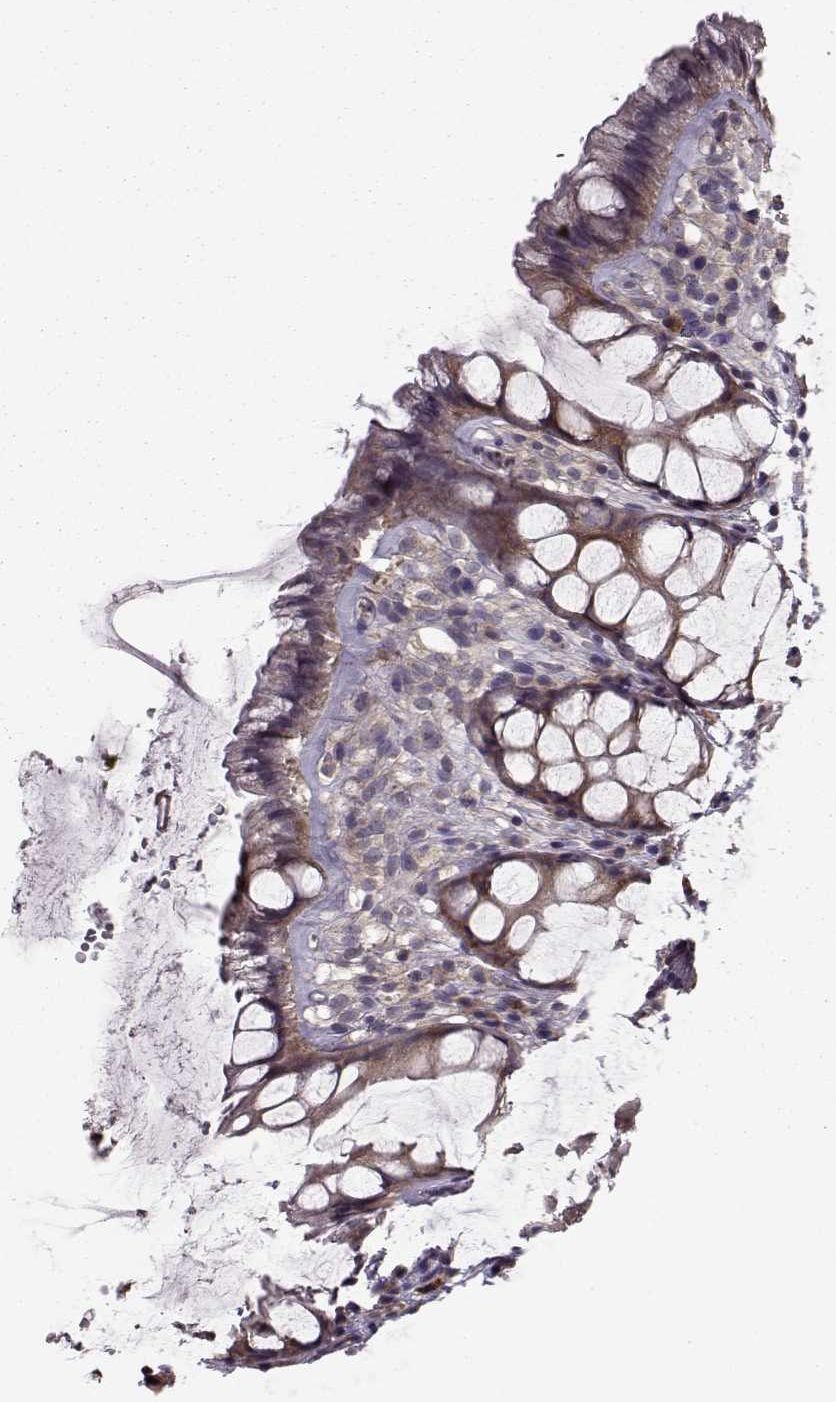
{"staining": {"intensity": "weak", "quantity": ">75%", "location": "cytoplasmic/membranous"}, "tissue": "rectum", "cell_type": "Glandular cells", "image_type": "normal", "snomed": [{"axis": "morphology", "description": "Normal tissue, NOS"}, {"axis": "topography", "description": "Rectum"}], "caption": "Immunohistochemistry (IHC) of unremarkable rectum displays low levels of weak cytoplasmic/membranous expression in approximately >75% of glandular cells.", "gene": "SLAIN2", "patient": {"sex": "female", "age": 62}}